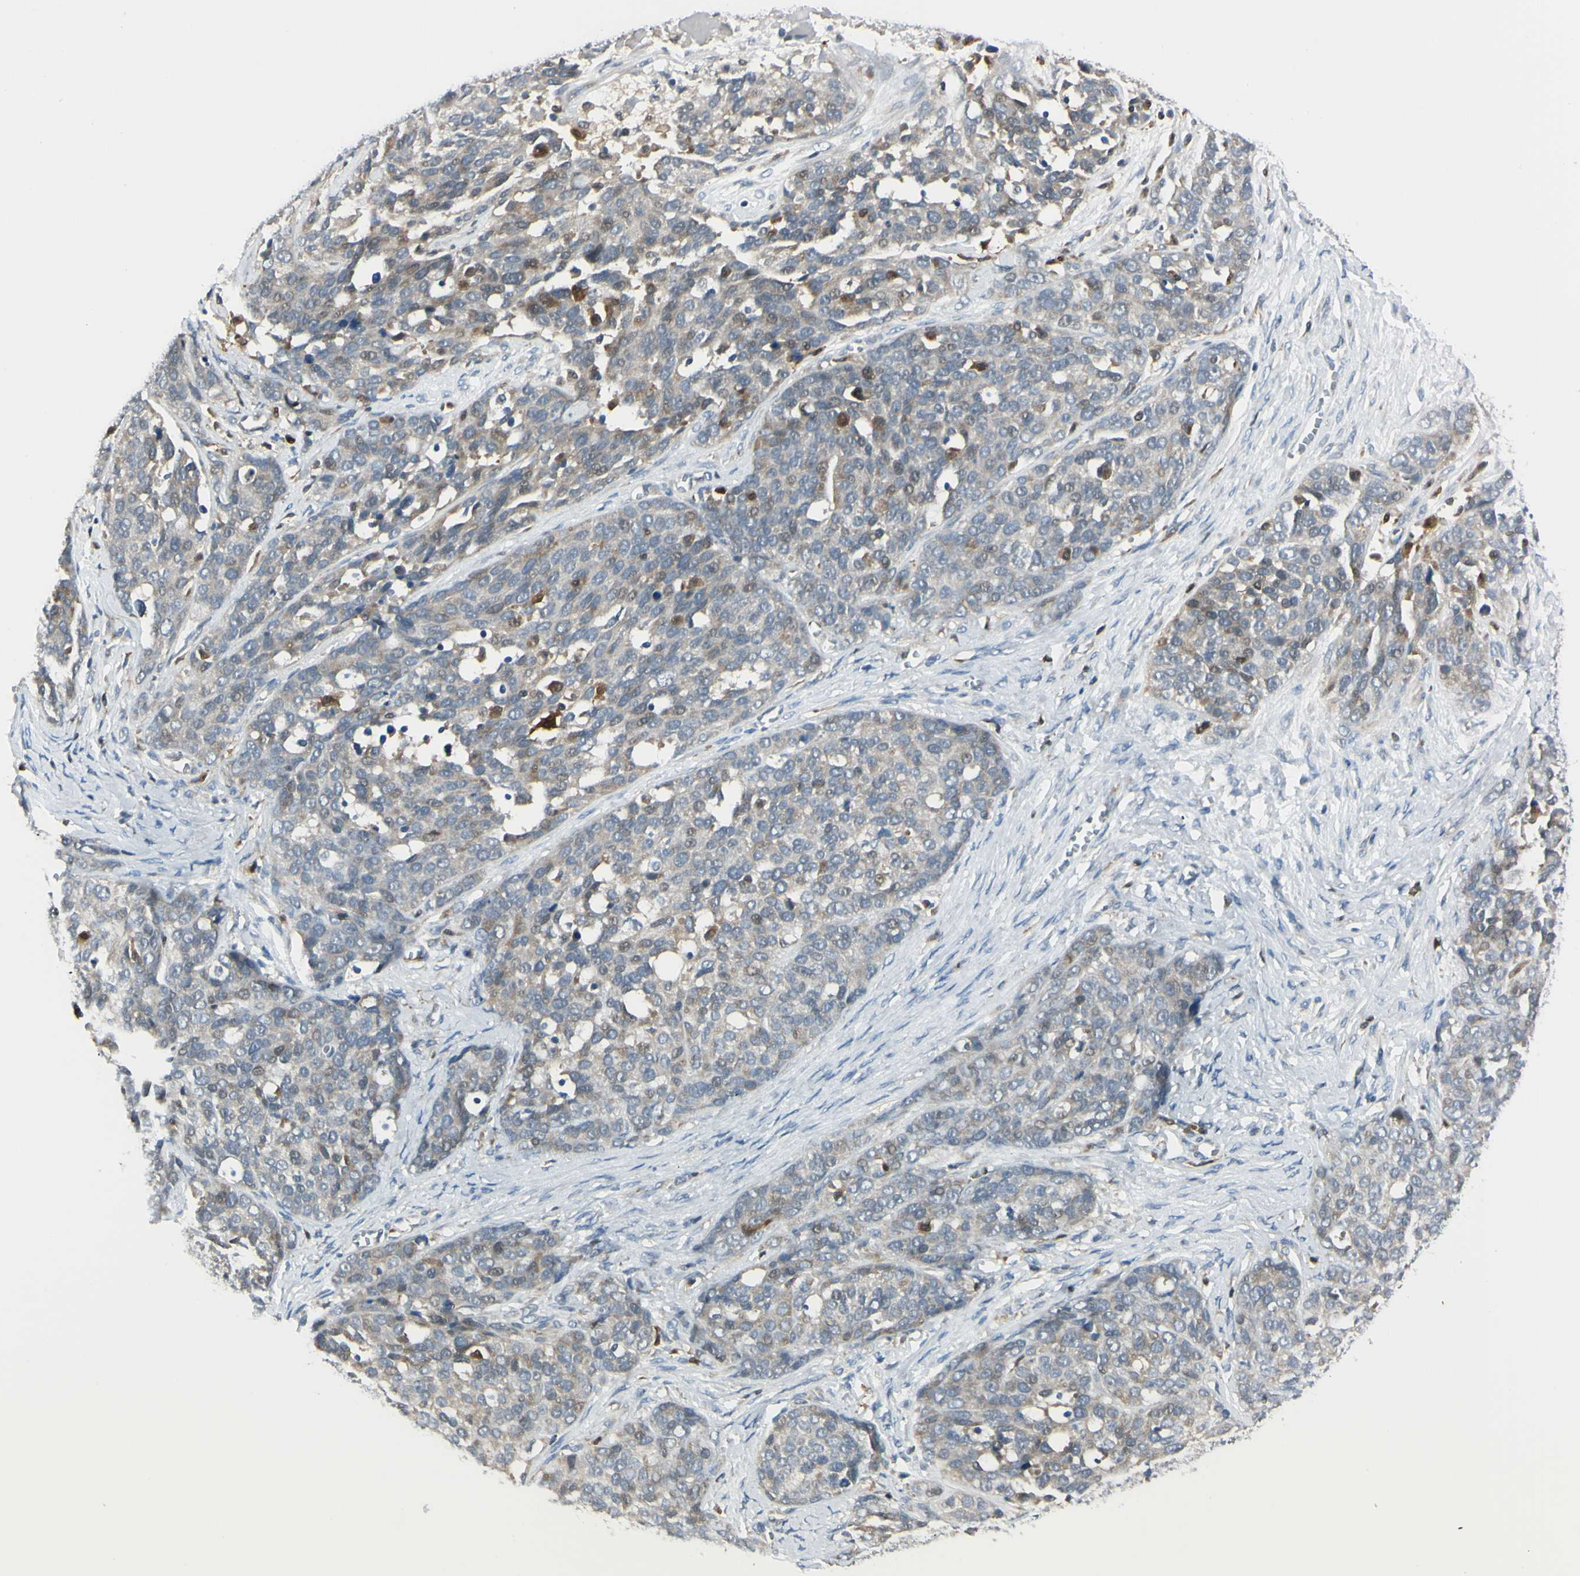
{"staining": {"intensity": "weak", "quantity": ">75%", "location": "cytoplasmic/membranous"}, "tissue": "ovarian cancer", "cell_type": "Tumor cells", "image_type": "cancer", "snomed": [{"axis": "morphology", "description": "Cystadenocarcinoma, serous, NOS"}, {"axis": "topography", "description": "Ovary"}], "caption": "Weak cytoplasmic/membranous positivity for a protein is appreciated in approximately >75% of tumor cells of serous cystadenocarcinoma (ovarian) using immunohistochemistry.", "gene": "CYRIB", "patient": {"sex": "female", "age": 44}}